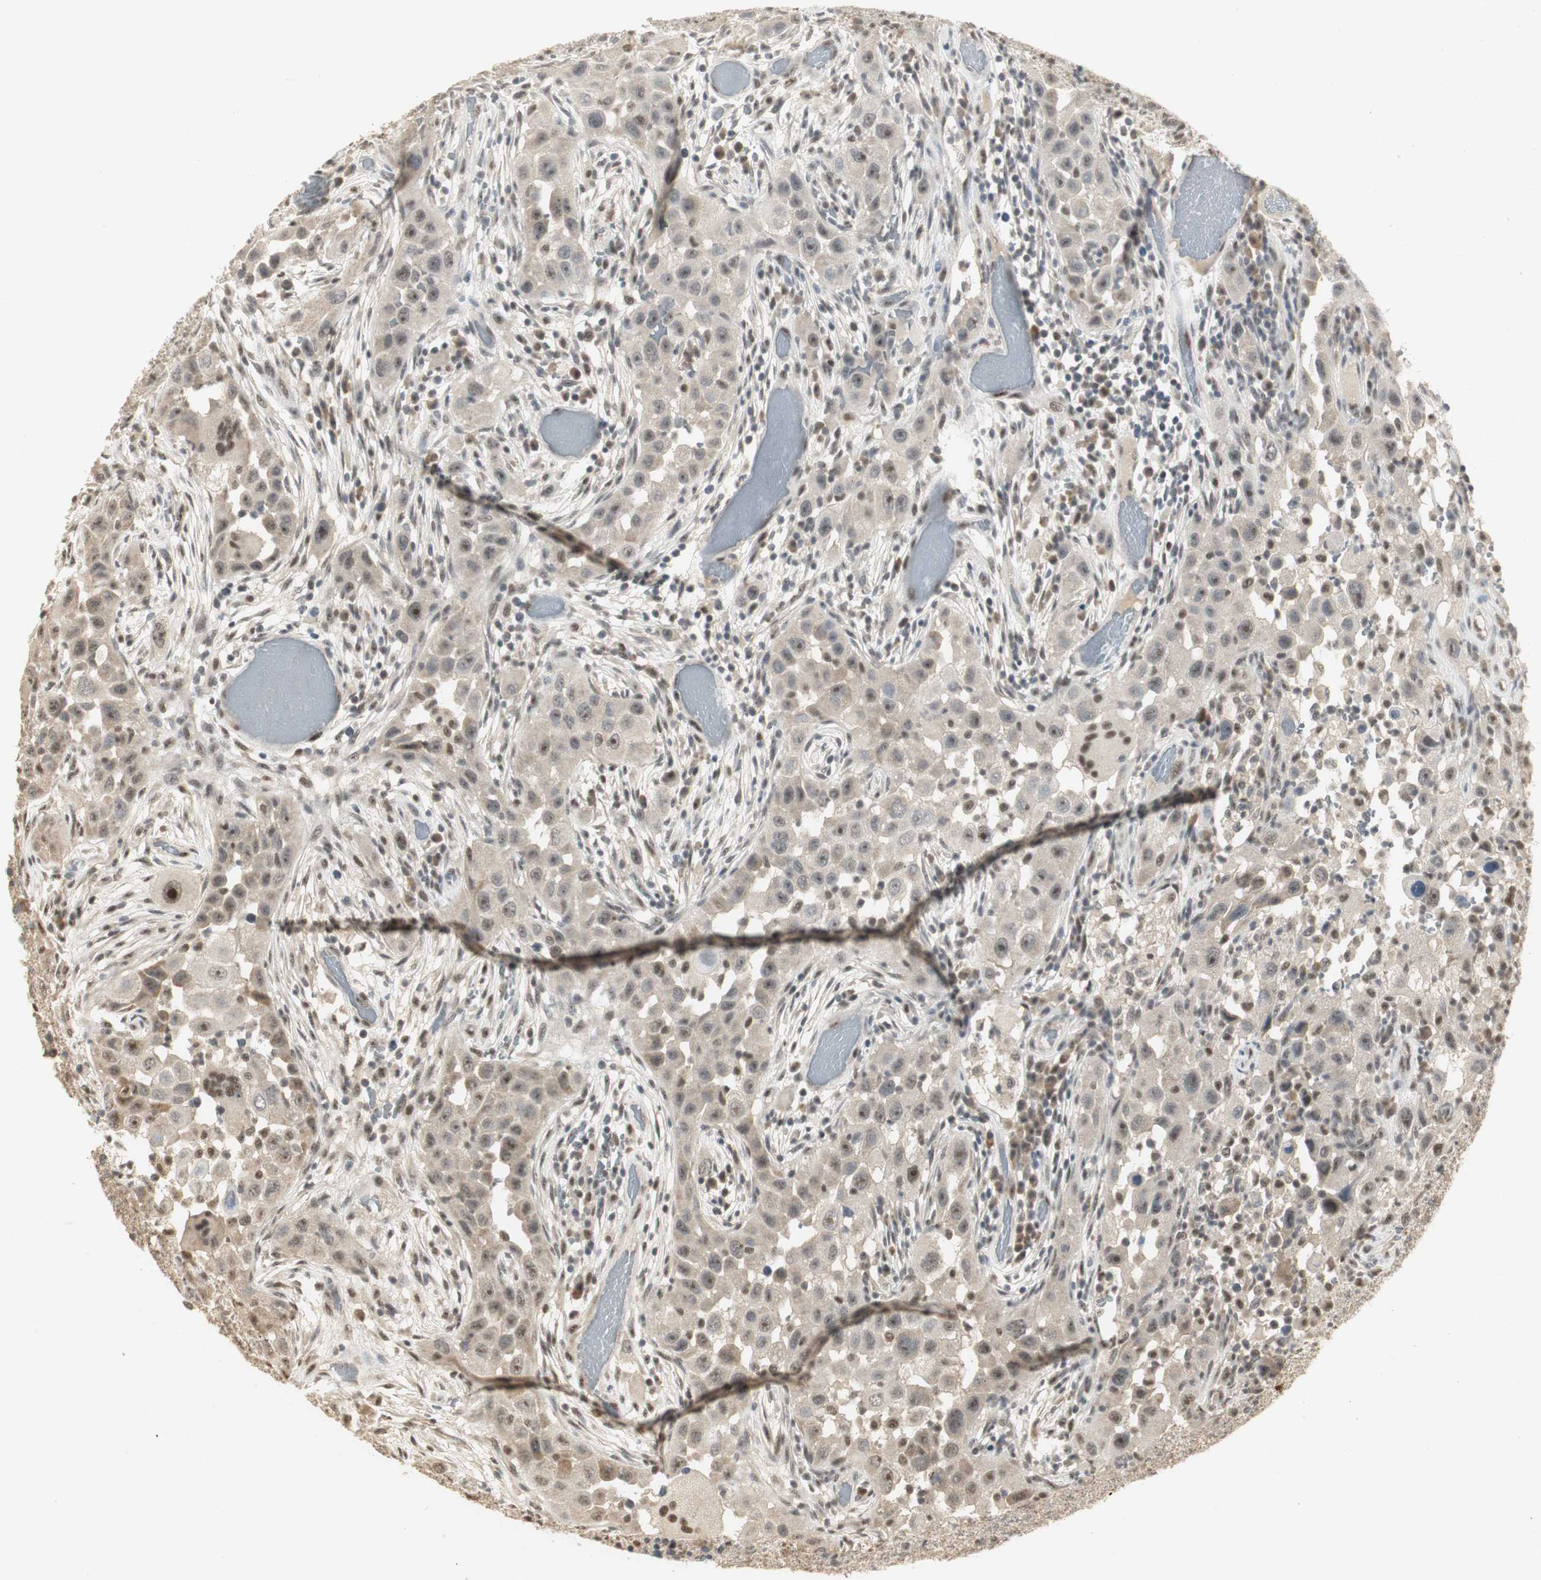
{"staining": {"intensity": "weak", "quantity": "25%-75%", "location": "cytoplasmic/membranous,nuclear"}, "tissue": "head and neck cancer", "cell_type": "Tumor cells", "image_type": "cancer", "snomed": [{"axis": "morphology", "description": "Carcinoma, NOS"}, {"axis": "topography", "description": "Head-Neck"}], "caption": "DAB (3,3'-diaminobenzidine) immunohistochemical staining of human head and neck carcinoma displays weak cytoplasmic/membranous and nuclear protein staining in about 25%-75% of tumor cells.", "gene": "ELOA", "patient": {"sex": "male", "age": 87}}